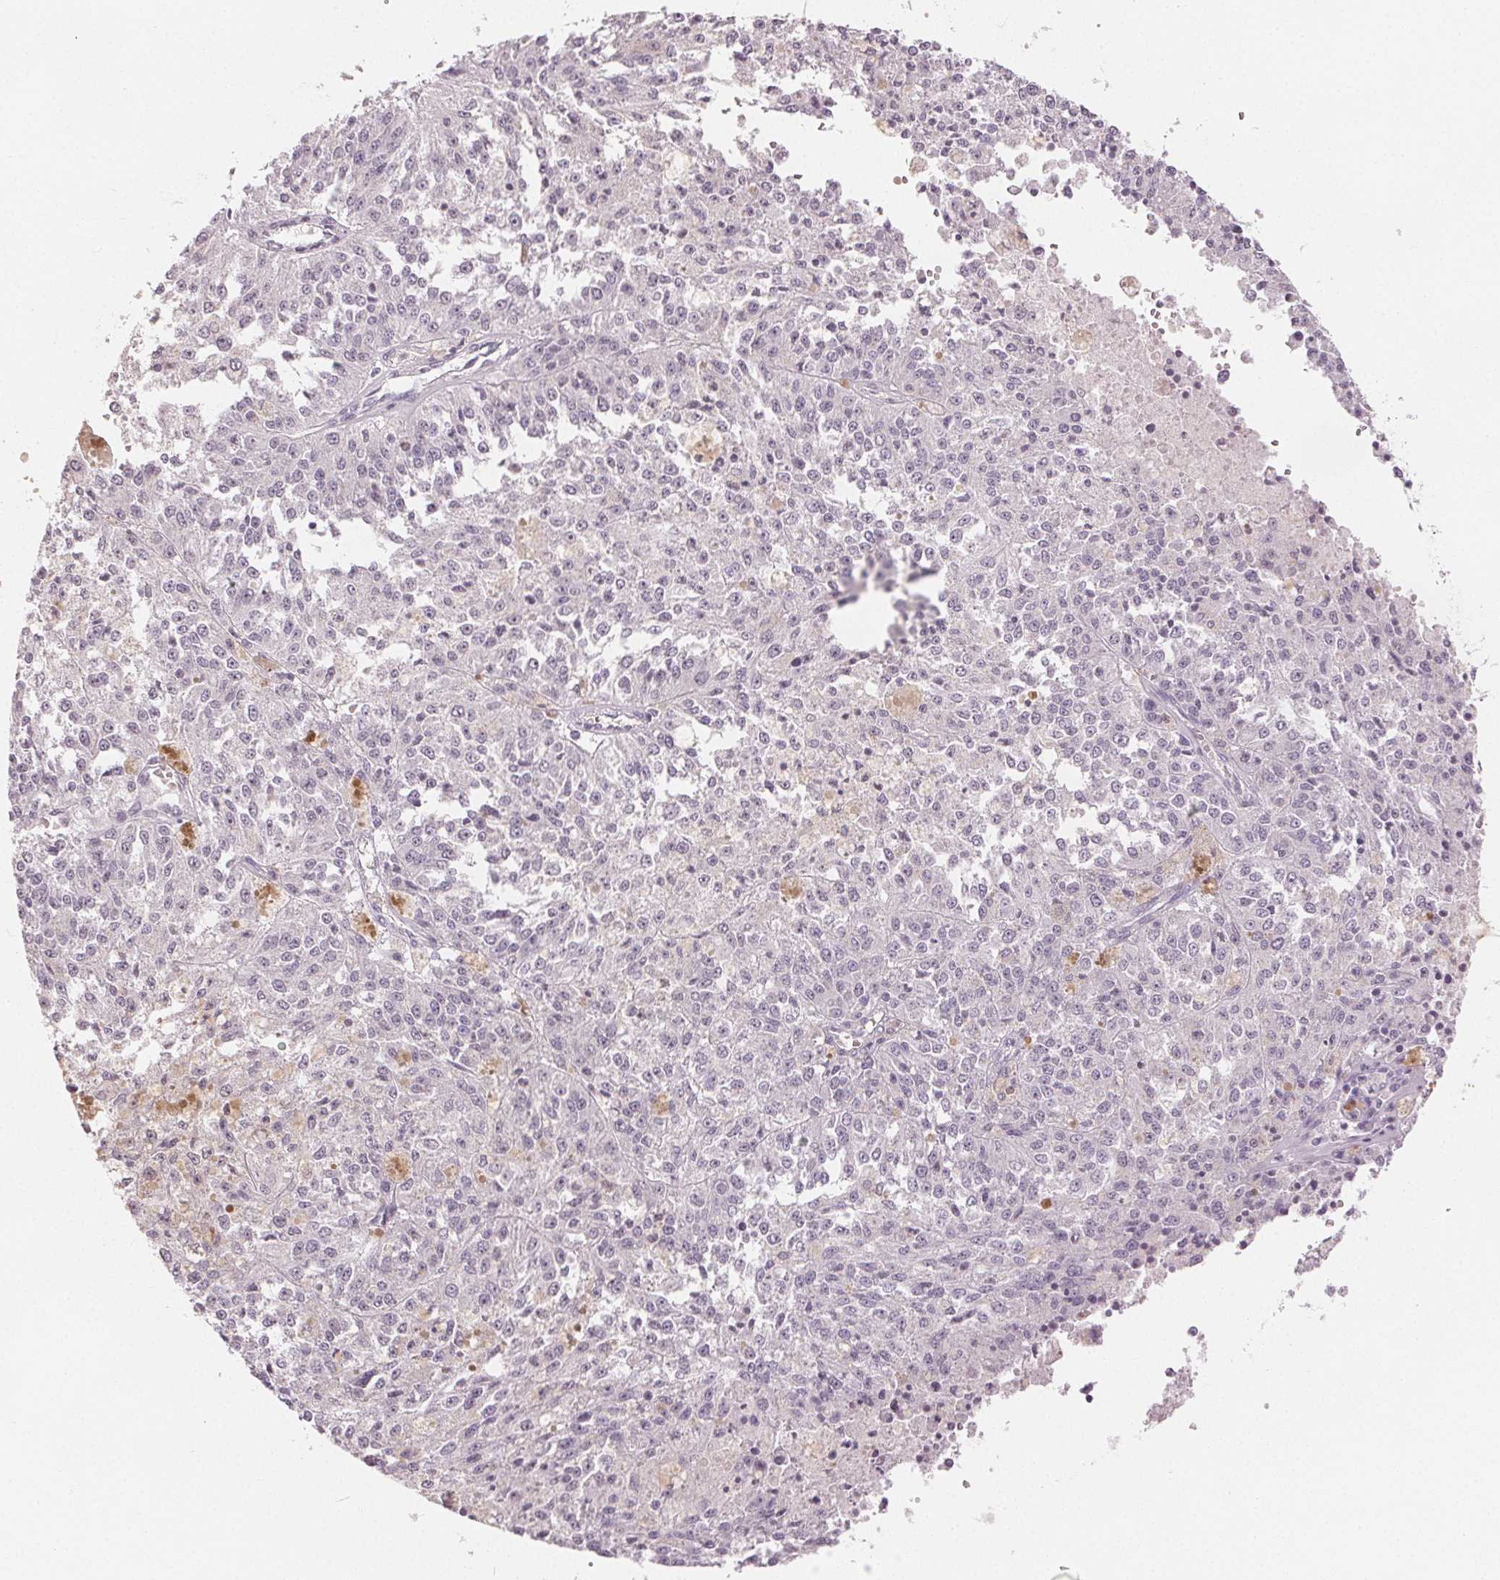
{"staining": {"intensity": "negative", "quantity": "none", "location": "none"}, "tissue": "melanoma", "cell_type": "Tumor cells", "image_type": "cancer", "snomed": [{"axis": "morphology", "description": "Malignant melanoma, Metastatic site"}, {"axis": "topography", "description": "Lymph node"}], "caption": "The photomicrograph shows no staining of tumor cells in malignant melanoma (metastatic site).", "gene": "SLC27A5", "patient": {"sex": "female", "age": 64}}